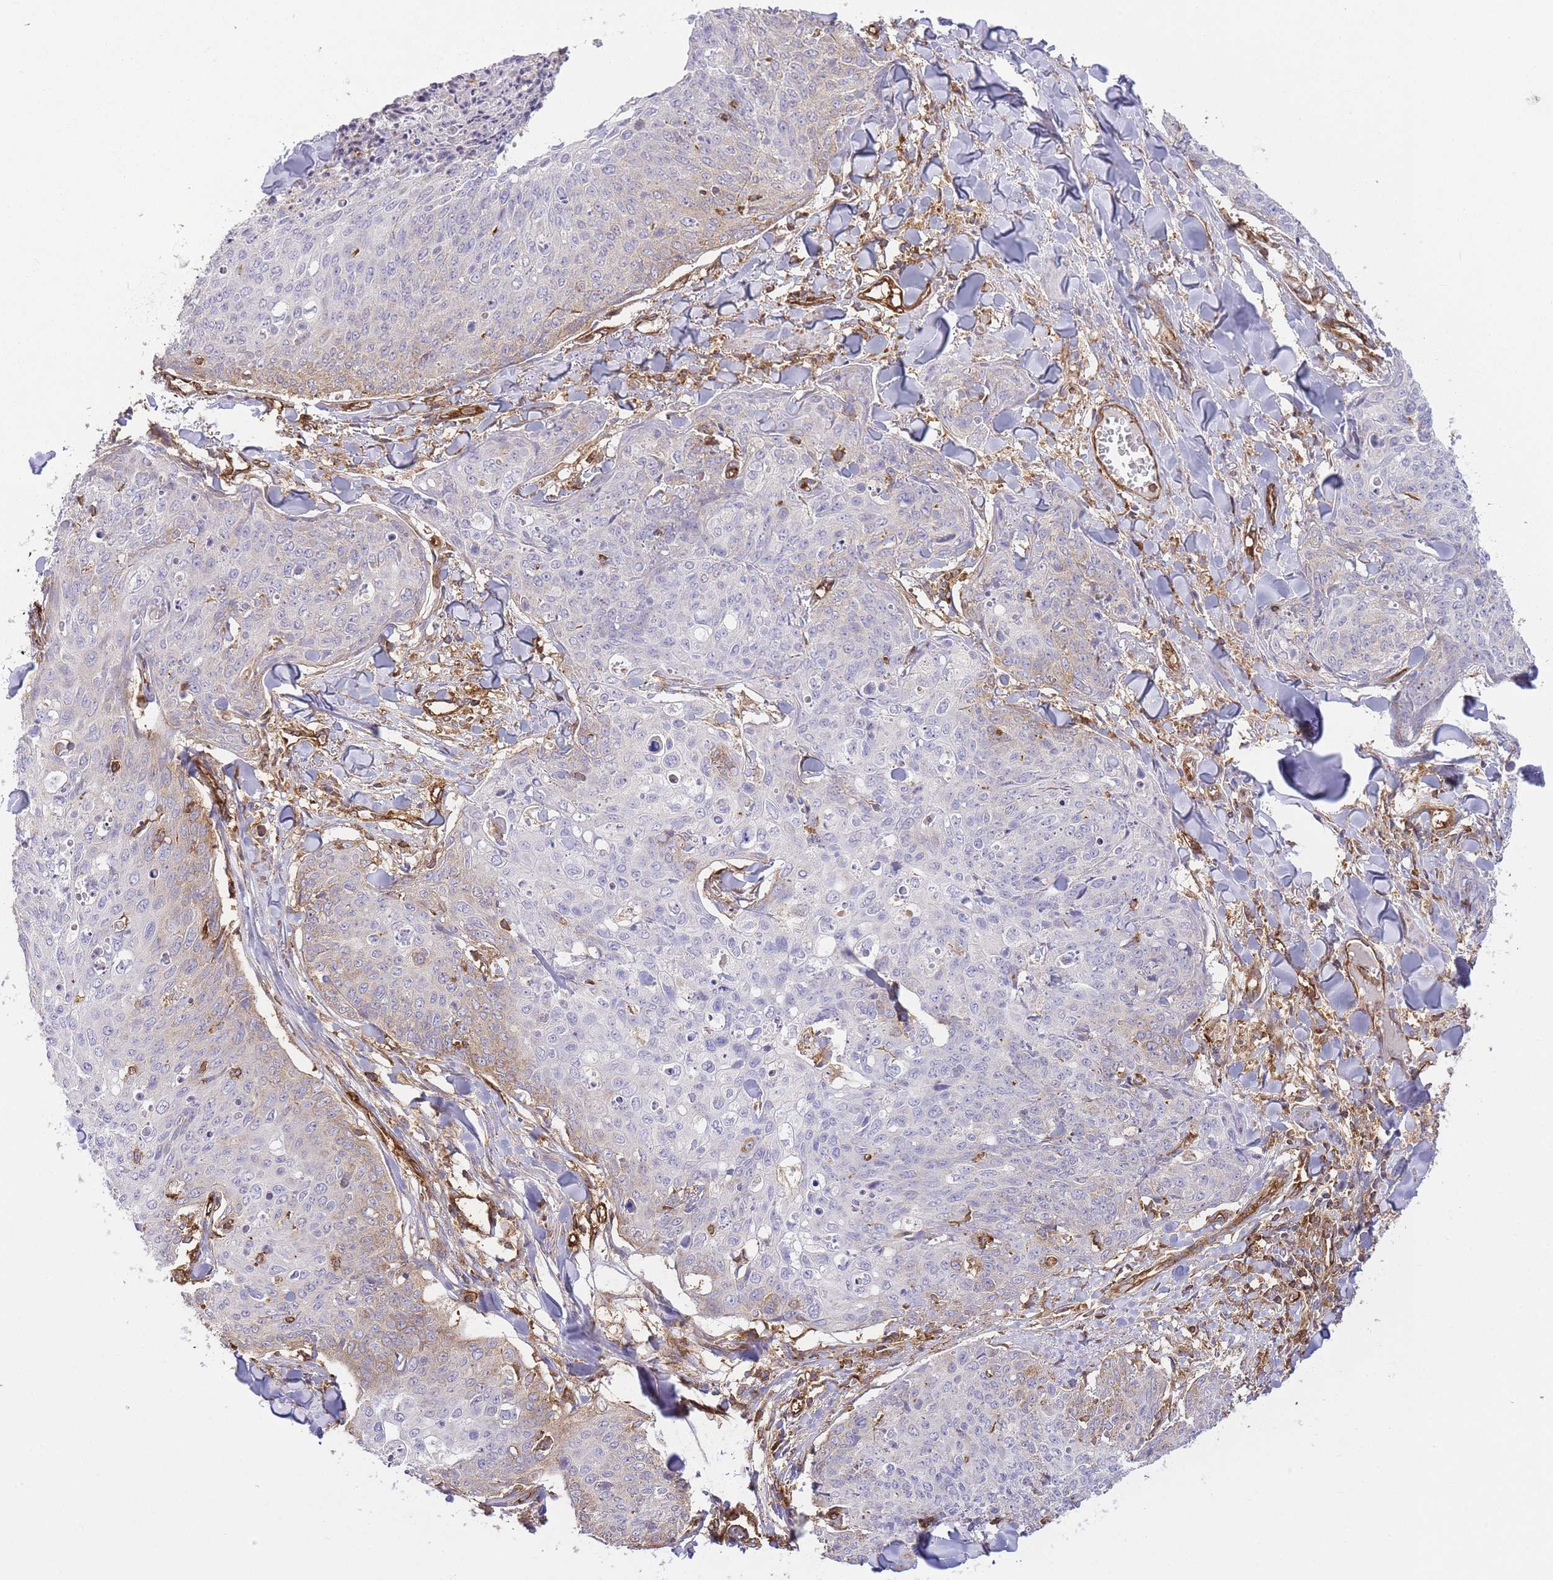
{"staining": {"intensity": "negative", "quantity": "none", "location": "none"}, "tissue": "skin cancer", "cell_type": "Tumor cells", "image_type": "cancer", "snomed": [{"axis": "morphology", "description": "Squamous cell carcinoma, NOS"}, {"axis": "topography", "description": "Skin"}, {"axis": "topography", "description": "Vulva"}], "caption": "An image of squamous cell carcinoma (skin) stained for a protein shows no brown staining in tumor cells.", "gene": "MSN", "patient": {"sex": "female", "age": 85}}